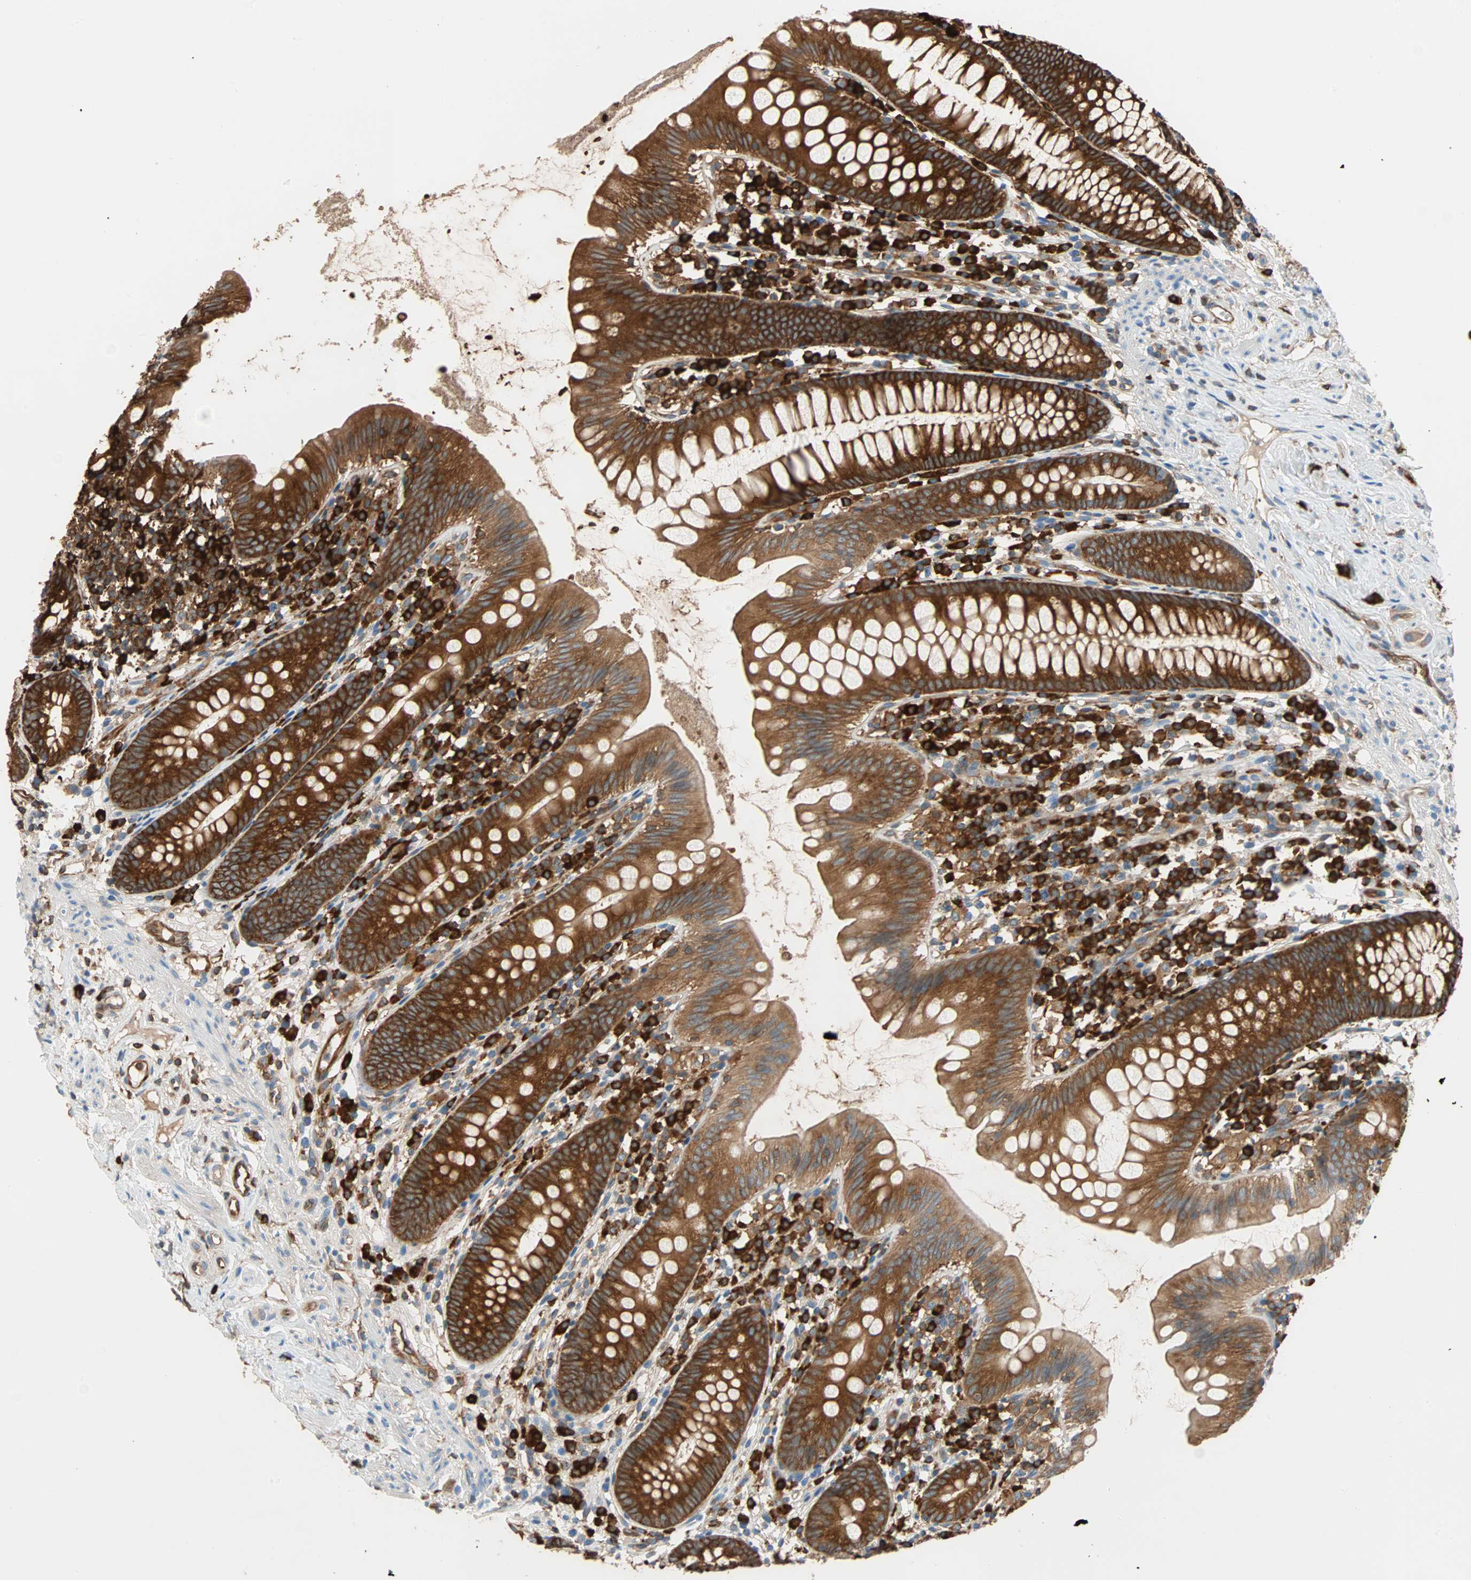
{"staining": {"intensity": "strong", "quantity": ">75%", "location": "cytoplasmic/membranous"}, "tissue": "appendix", "cell_type": "Glandular cells", "image_type": "normal", "snomed": [{"axis": "morphology", "description": "Normal tissue, NOS"}, {"axis": "topography", "description": "Appendix"}], "caption": "Appendix stained with a brown dye shows strong cytoplasmic/membranous positive positivity in about >75% of glandular cells.", "gene": "EEF2", "patient": {"sex": "male", "age": 52}}